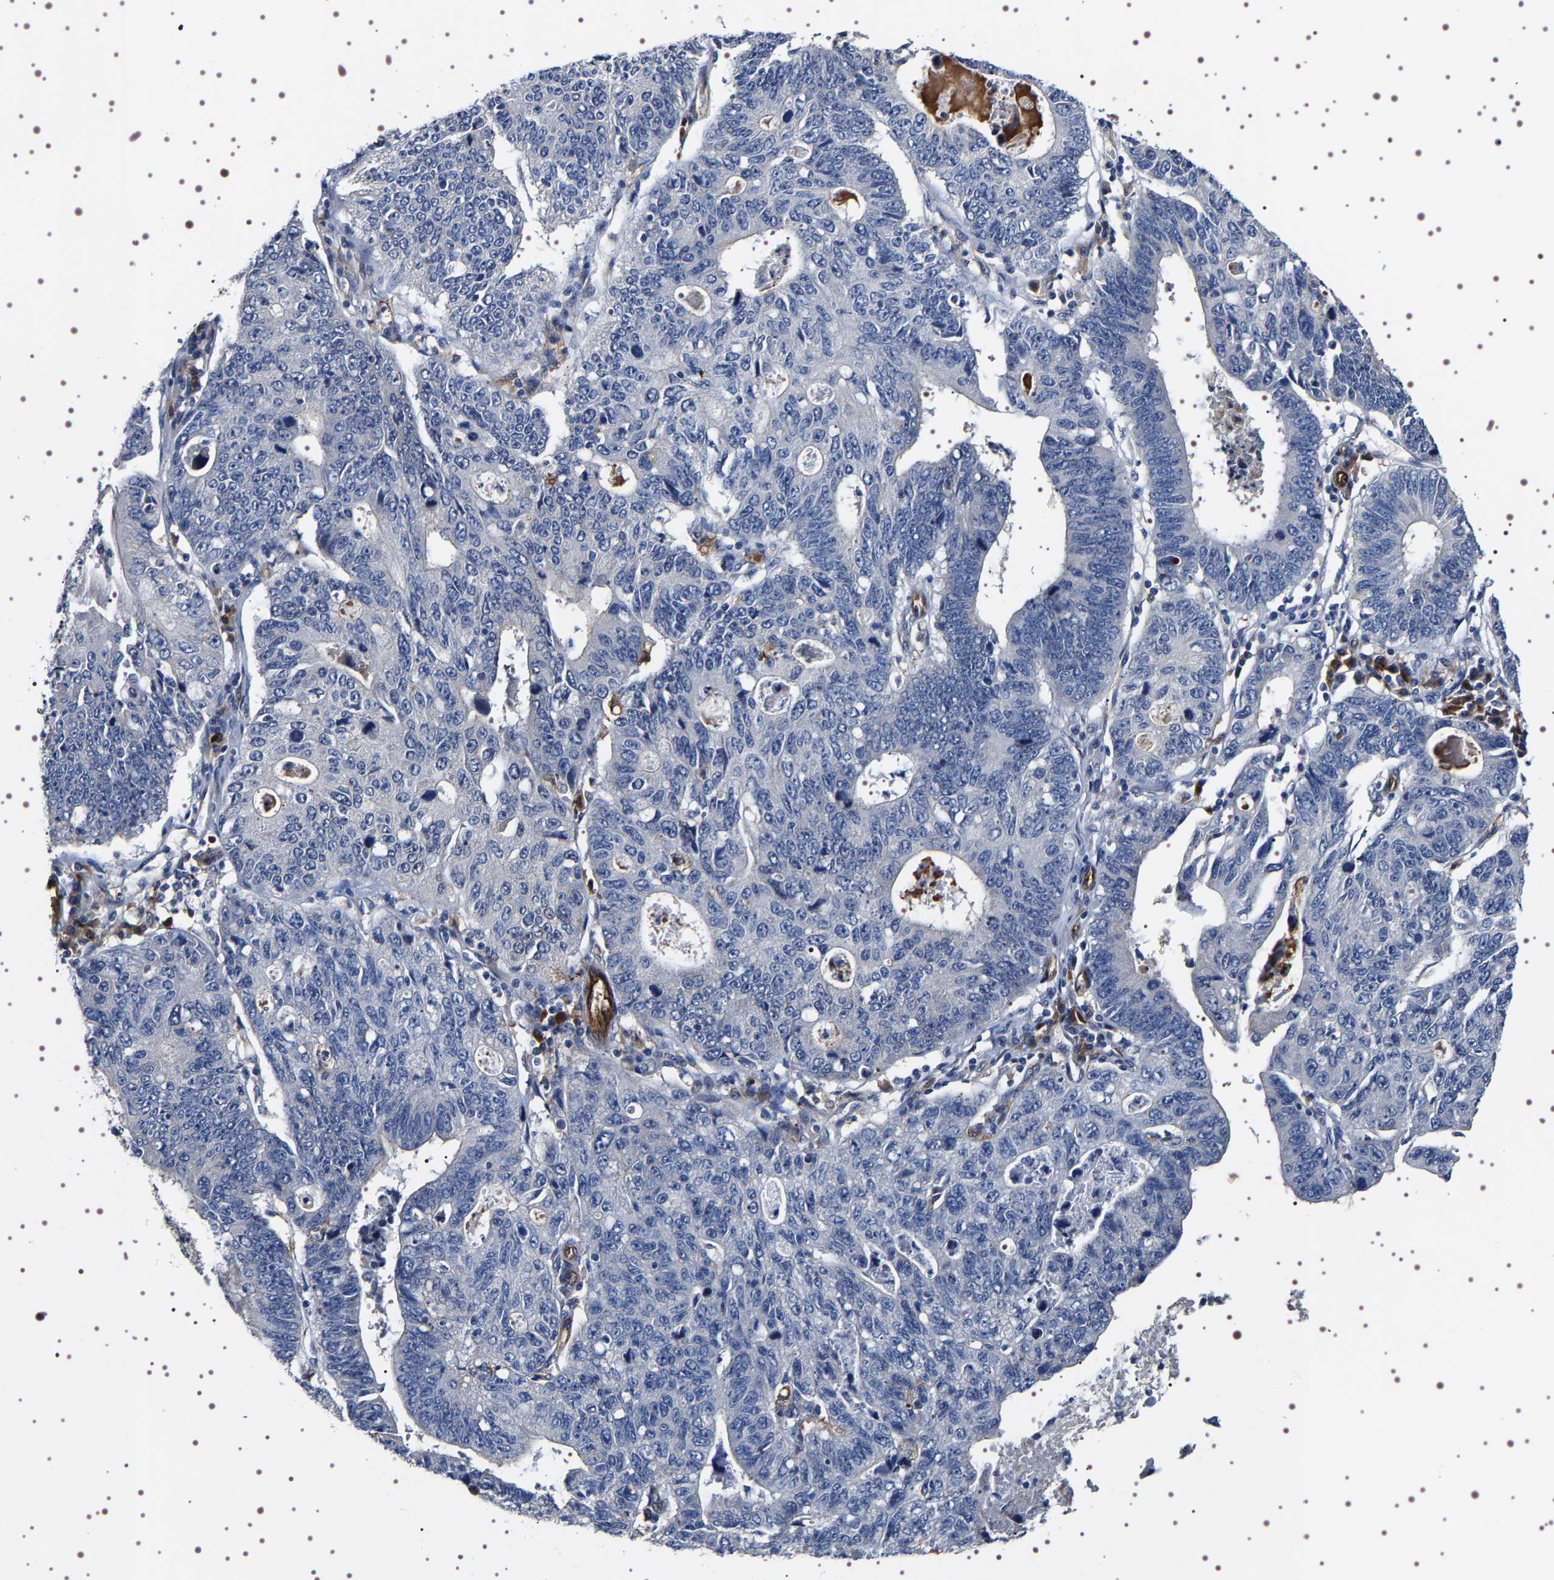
{"staining": {"intensity": "negative", "quantity": "none", "location": "none"}, "tissue": "stomach cancer", "cell_type": "Tumor cells", "image_type": "cancer", "snomed": [{"axis": "morphology", "description": "Adenocarcinoma, NOS"}, {"axis": "topography", "description": "Stomach"}], "caption": "Stomach adenocarcinoma stained for a protein using immunohistochemistry (IHC) exhibits no staining tumor cells.", "gene": "ALPL", "patient": {"sex": "male", "age": 59}}